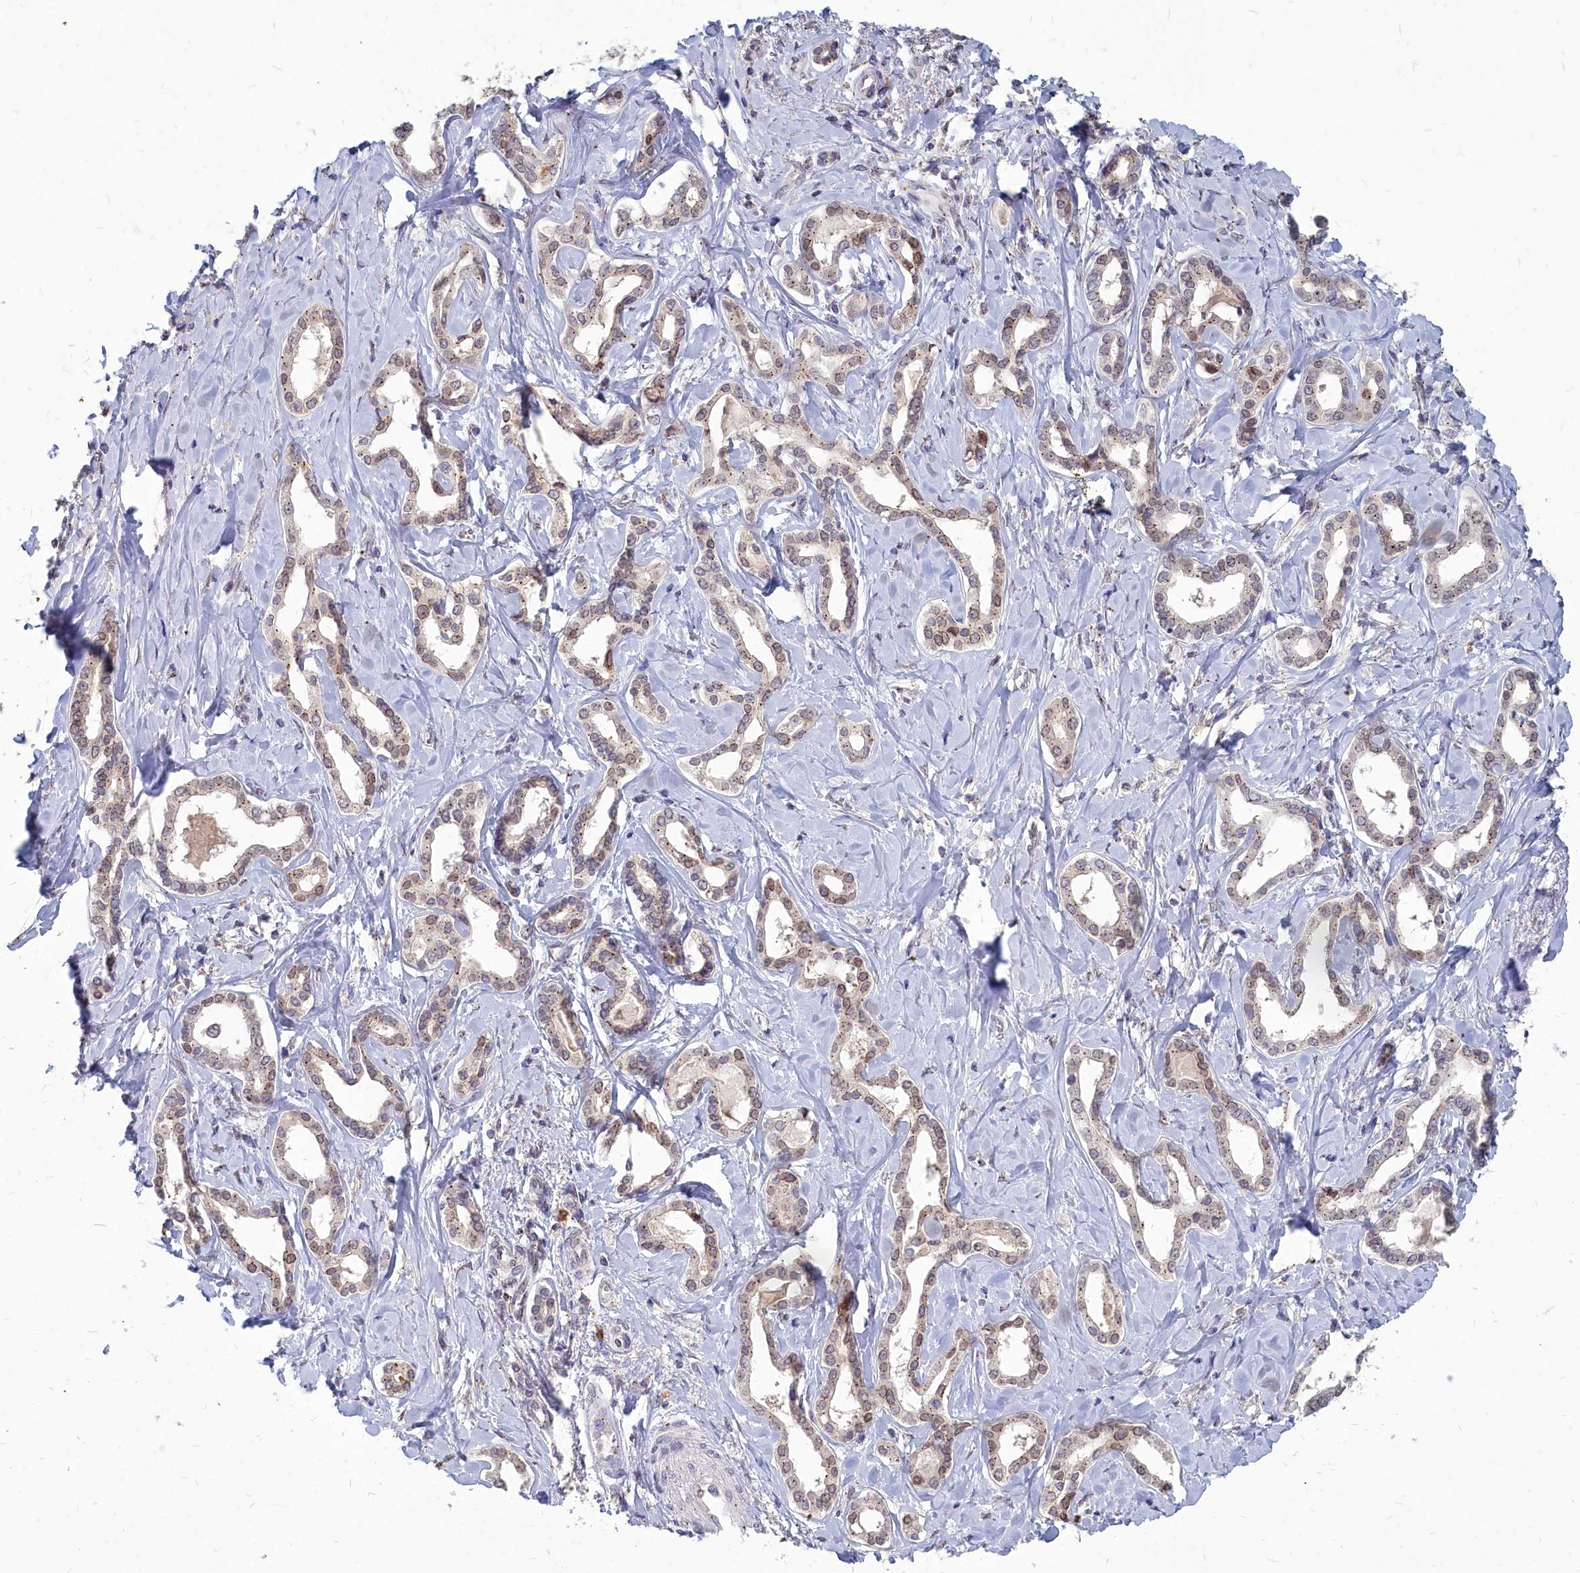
{"staining": {"intensity": "weak", "quantity": "25%-75%", "location": "cytoplasmic/membranous,nuclear"}, "tissue": "liver cancer", "cell_type": "Tumor cells", "image_type": "cancer", "snomed": [{"axis": "morphology", "description": "Cholangiocarcinoma"}, {"axis": "topography", "description": "Liver"}], "caption": "A brown stain highlights weak cytoplasmic/membranous and nuclear positivity of a protein in cholangiocarcinoma (liver) tumor cells.", "gene": "NOXA1", "patient": {"sex": "female", "age": 77}}